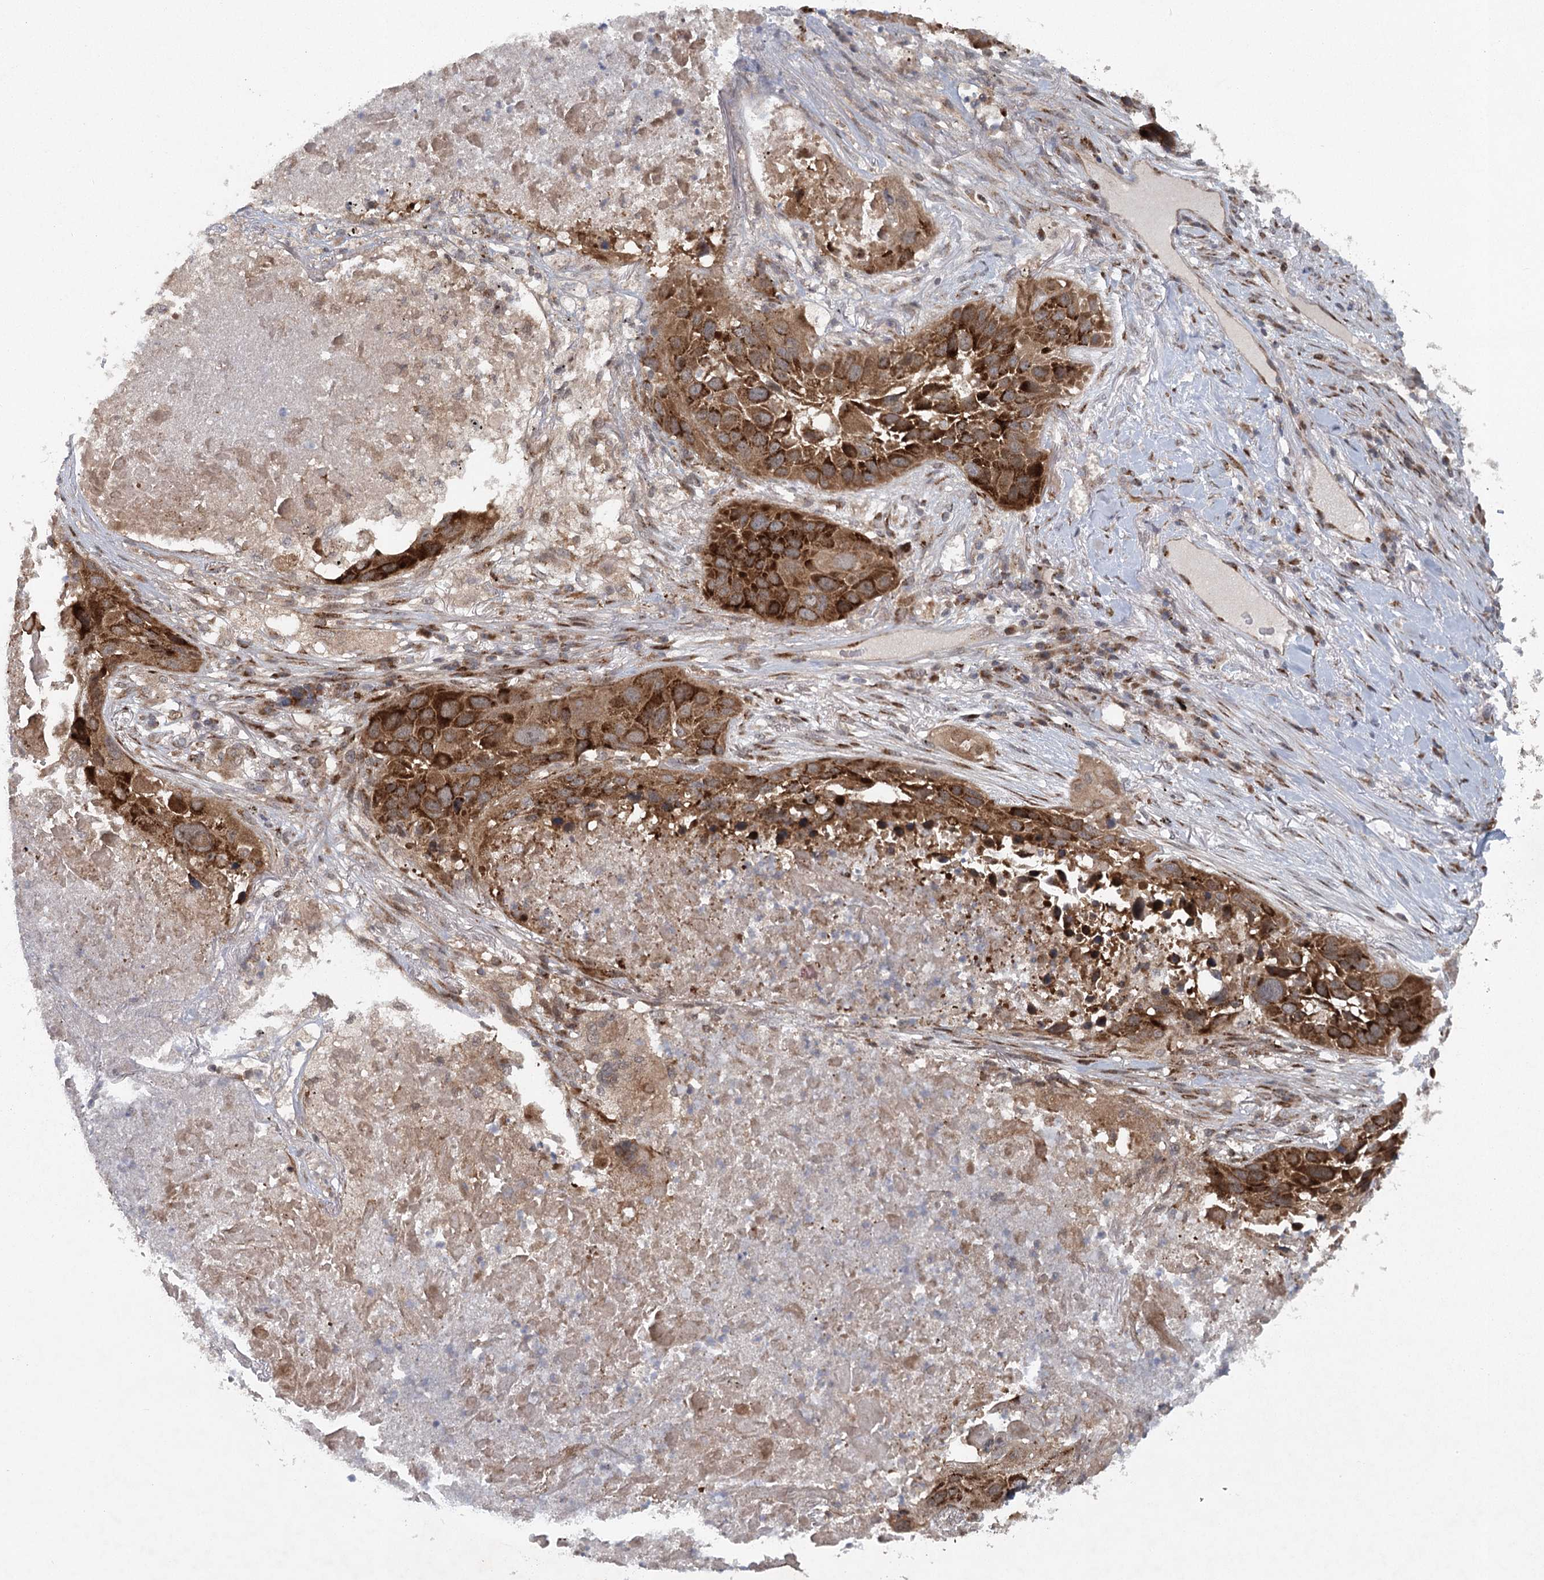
{"staining": {"intensity": "moderate", "quantity": ">75%", "location": "cytoplasmic/membranous"}, "tissue": "lung cancer", "cell_type": "Tumor cells", "image_type": "cancer", "snomed": [{"axis": "morphology", "description": "Squamous cell carcinoma, NOS"}, {"axis": "topography", "description": "Lung"}], "caption": "Lung cancer (squamous cell carcinoma) tissue reveals moderate cytoplasmic/membranous expression in approximately >75% of tumor cells", "gene": "IFT46", "patient": {"sex": "male", "age": 57}}